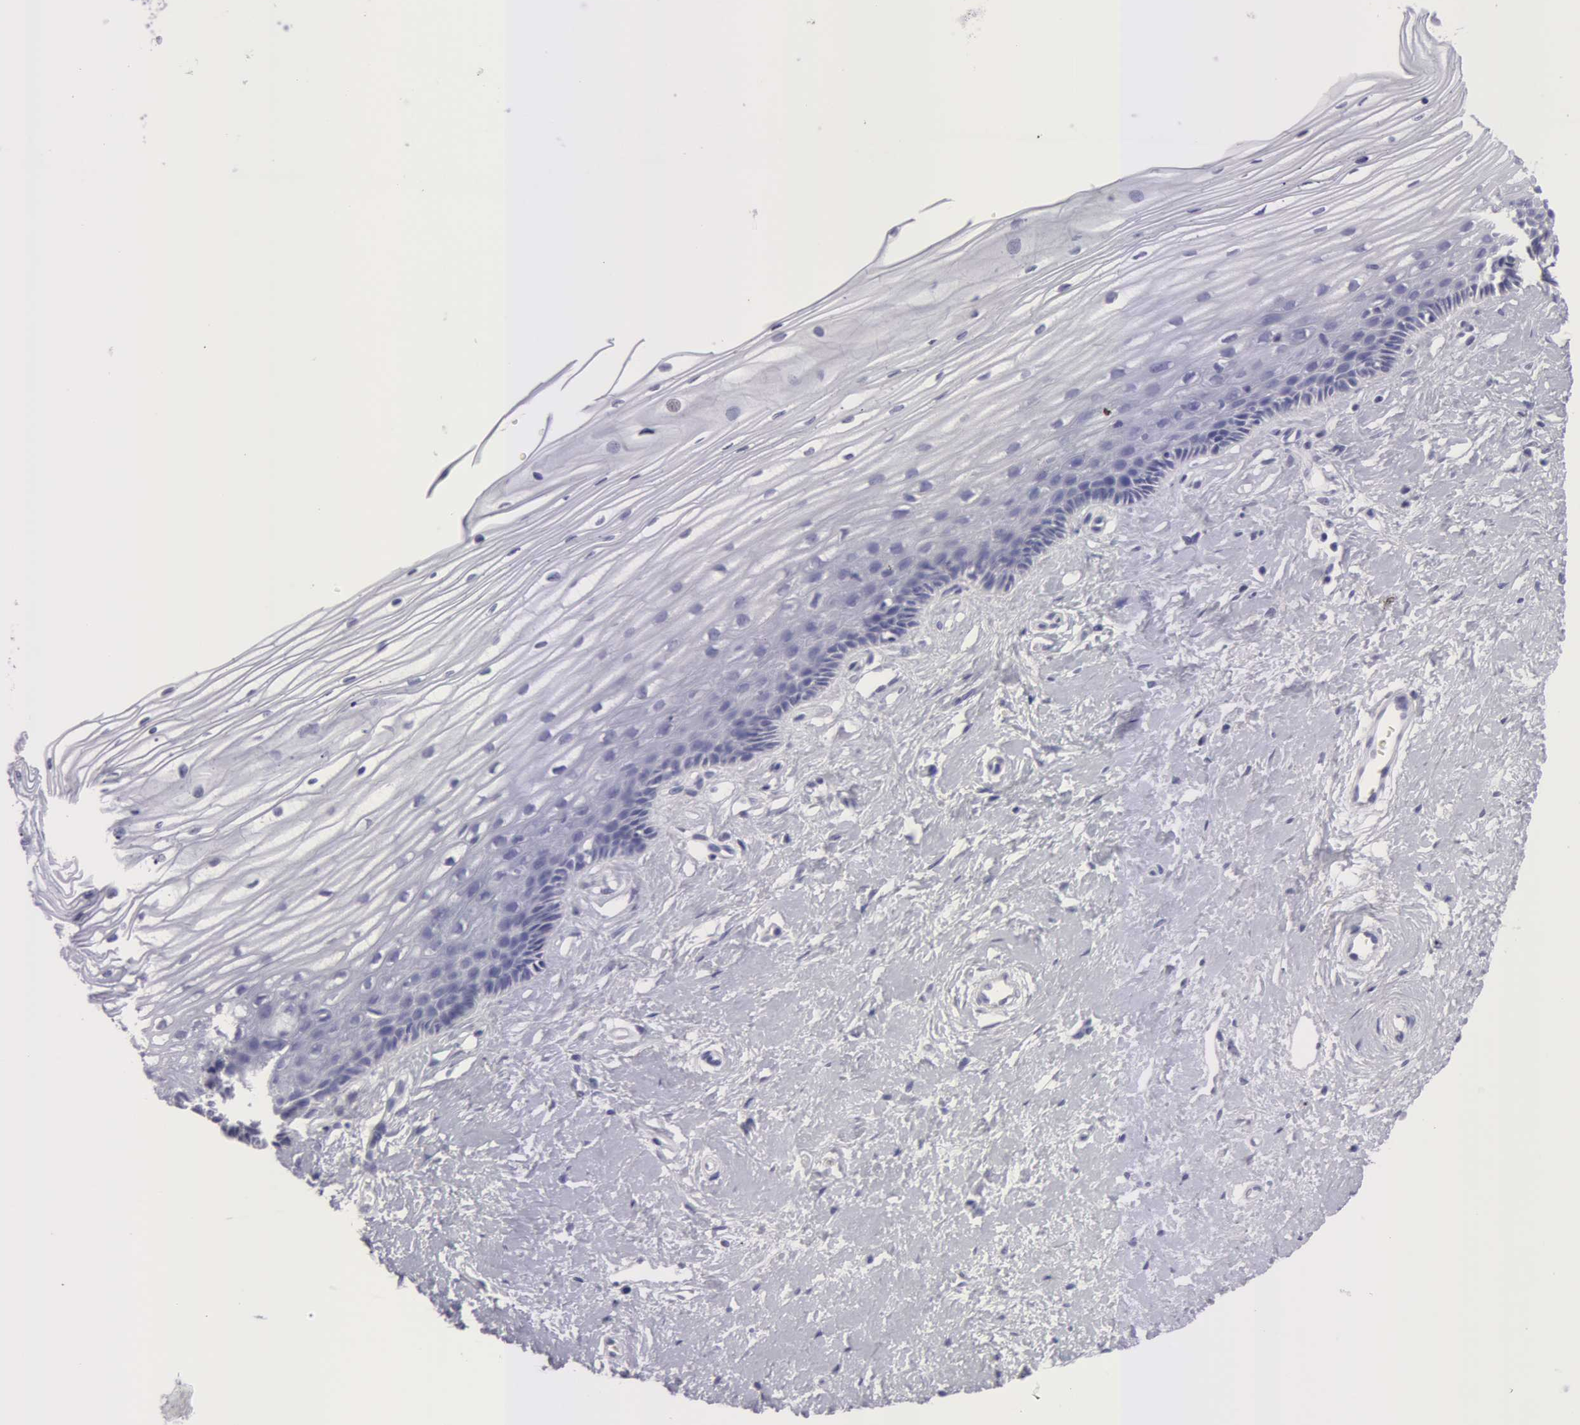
{"staining": {"intensity": "negative", "quantity": "none", "location": "none"}, "tissue": "cervix", "cell_type": "Glandular cells", "image_type": "normal", "snomed": [{"axis": "morphology", "description": "Normal tissue, NOS"}, {"axis": "topography", "description": "Cervix"}], "caption": "Cervix stained for a protein using immunohistochemistry (IHC) shows no staining glandular cells.", "gene": "AMACR", "patient": {"sex": "female", "age": 40}}